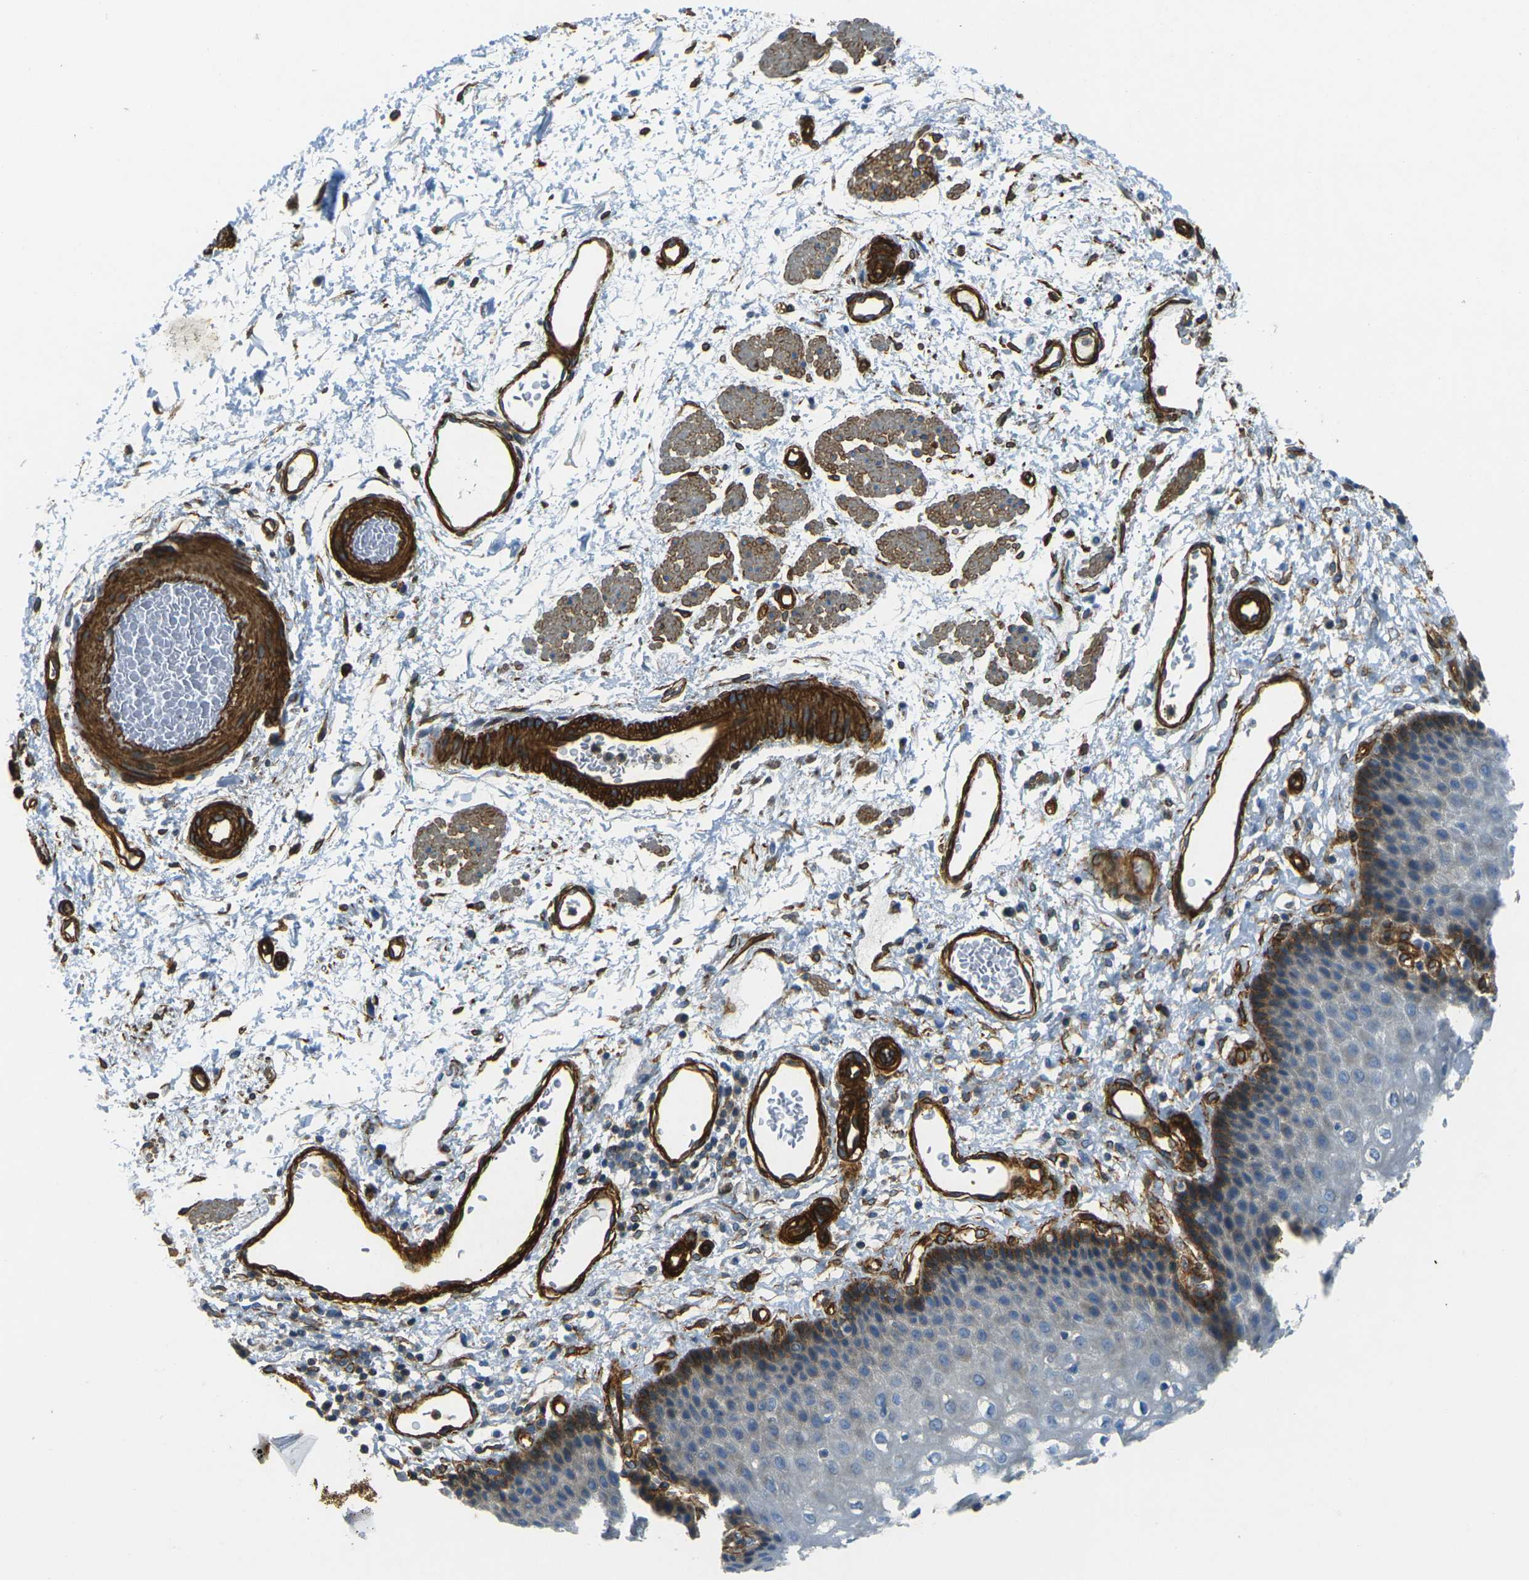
{"staining": {"intensity": "moderate", "quantity": "<25%", "location": "cytoplasmic/membranous"}, "tissue": "esophagus", "cell_type": "Squamous epithelial cells", "image_type": "normal", "snomed": [{"axis": "morphology", "description": "Normal tissue, NOS"}, {"axis": "topography", "description": "Esophagus"}], "caption": "Immunohistochemistry (IHC) (DAB) staining of normal human esophagus exhibits moderate cytoplasmic/membranous protein positivity in approximately <25% of squamous epithelial cells.", "gene": "EPHA7", "patient": {"sex": "male", "age": 54}}